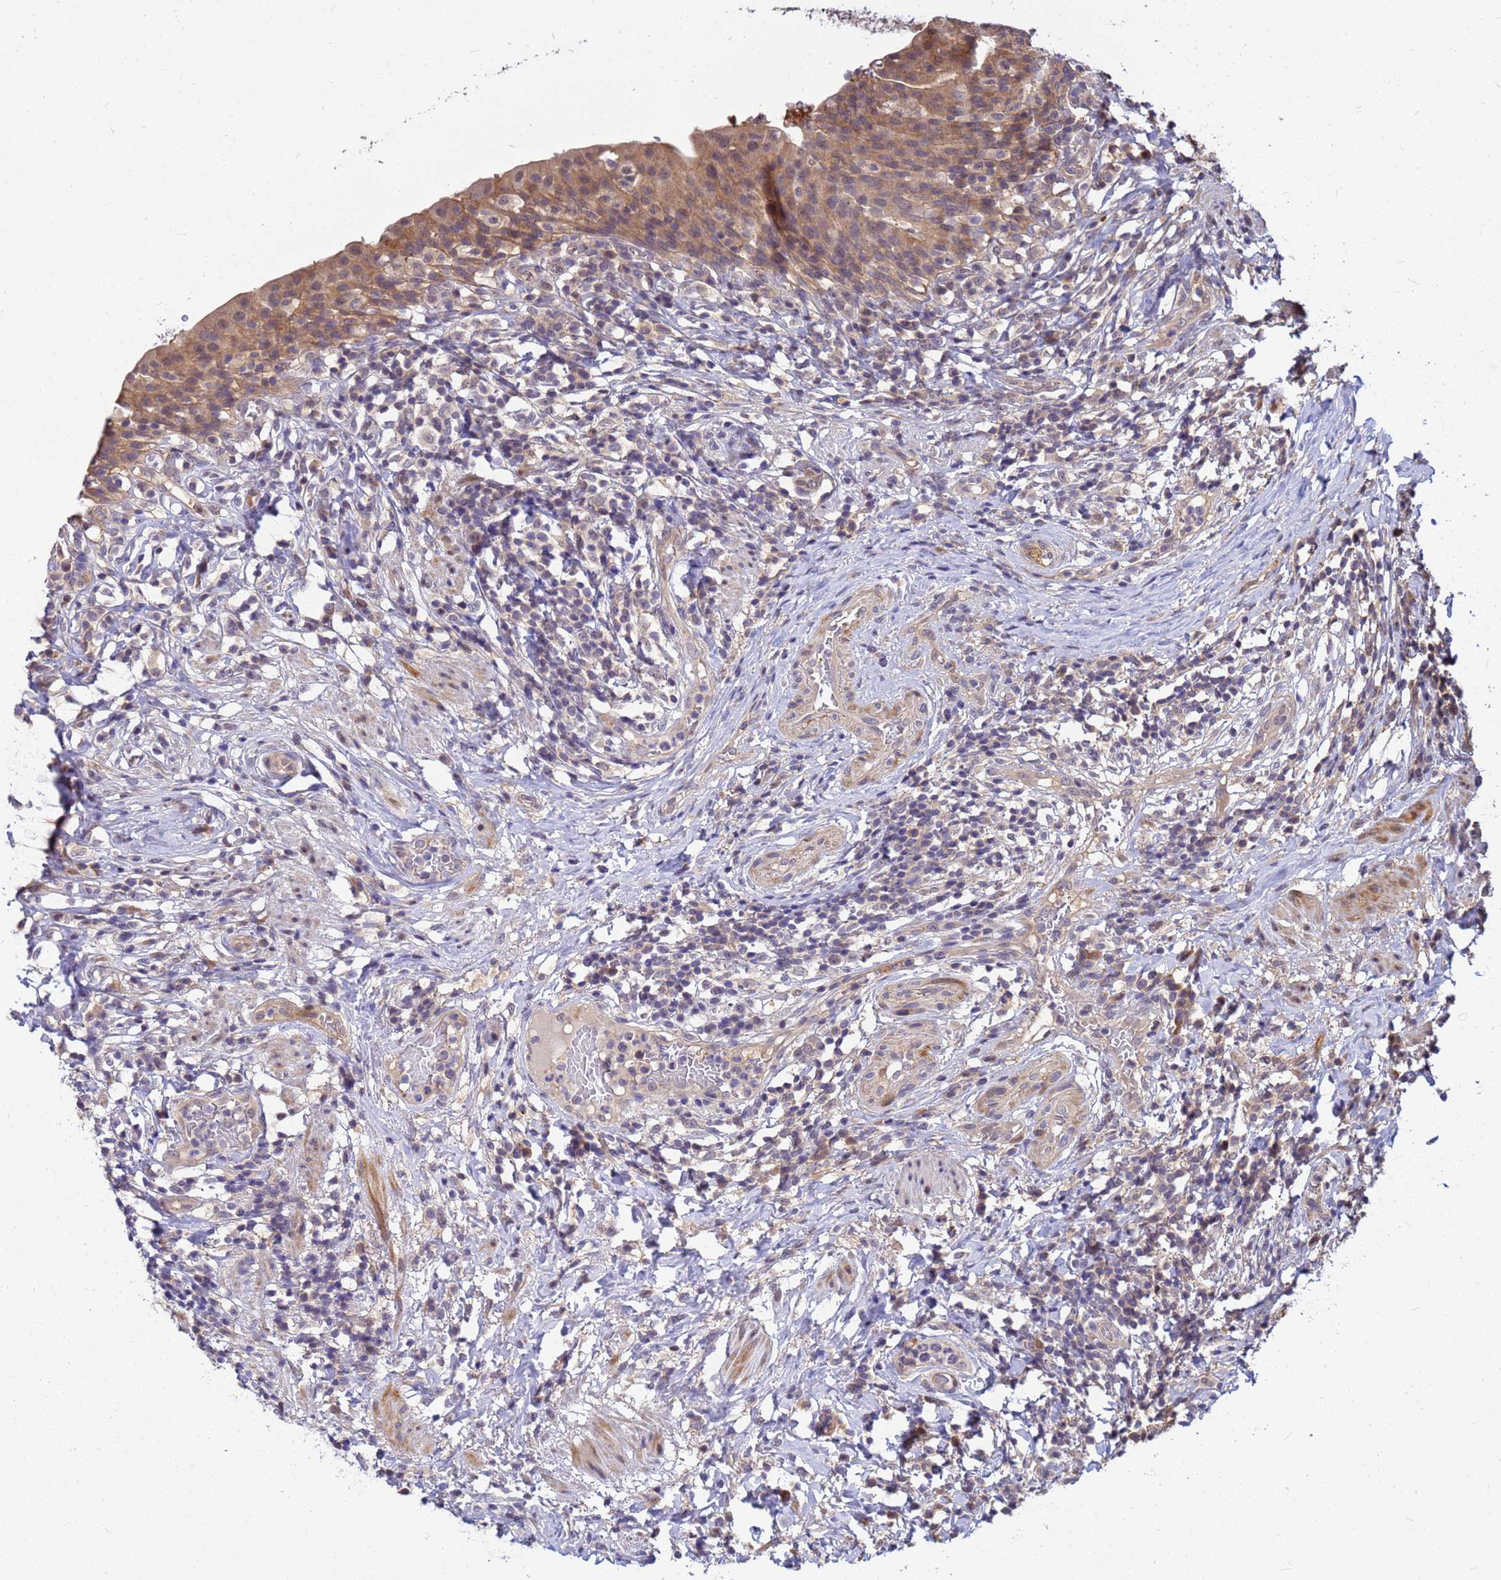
{"staining": {"intensity": "moderate", "quantity": ">75%", "location": "cytoplasmic/membranous"}, "tissue": "urinary bladder", "cell_type": "Urothelial cells", "image_type": "normal", "snomed": [{"axis": "morphology", "description": "Normal tissue, NOS"}, {"axis": "morphology", "description": "Inflammation, NOS"}, {"axis": "topography", "description": "Urinary bladder"}], "caption": "High-magnification brightfield microscopy of benign urinary bladder stained with DAB (3,3'-diaminobenzidine) (brown) and counterstained with hematoxylin (blue). urothelial cells exhibit moderate cytoplasmic/membranous expression is seen in about>75% of cells.", "gene": "DUS4L", "patient": {"sex": "male", "age": 64}}